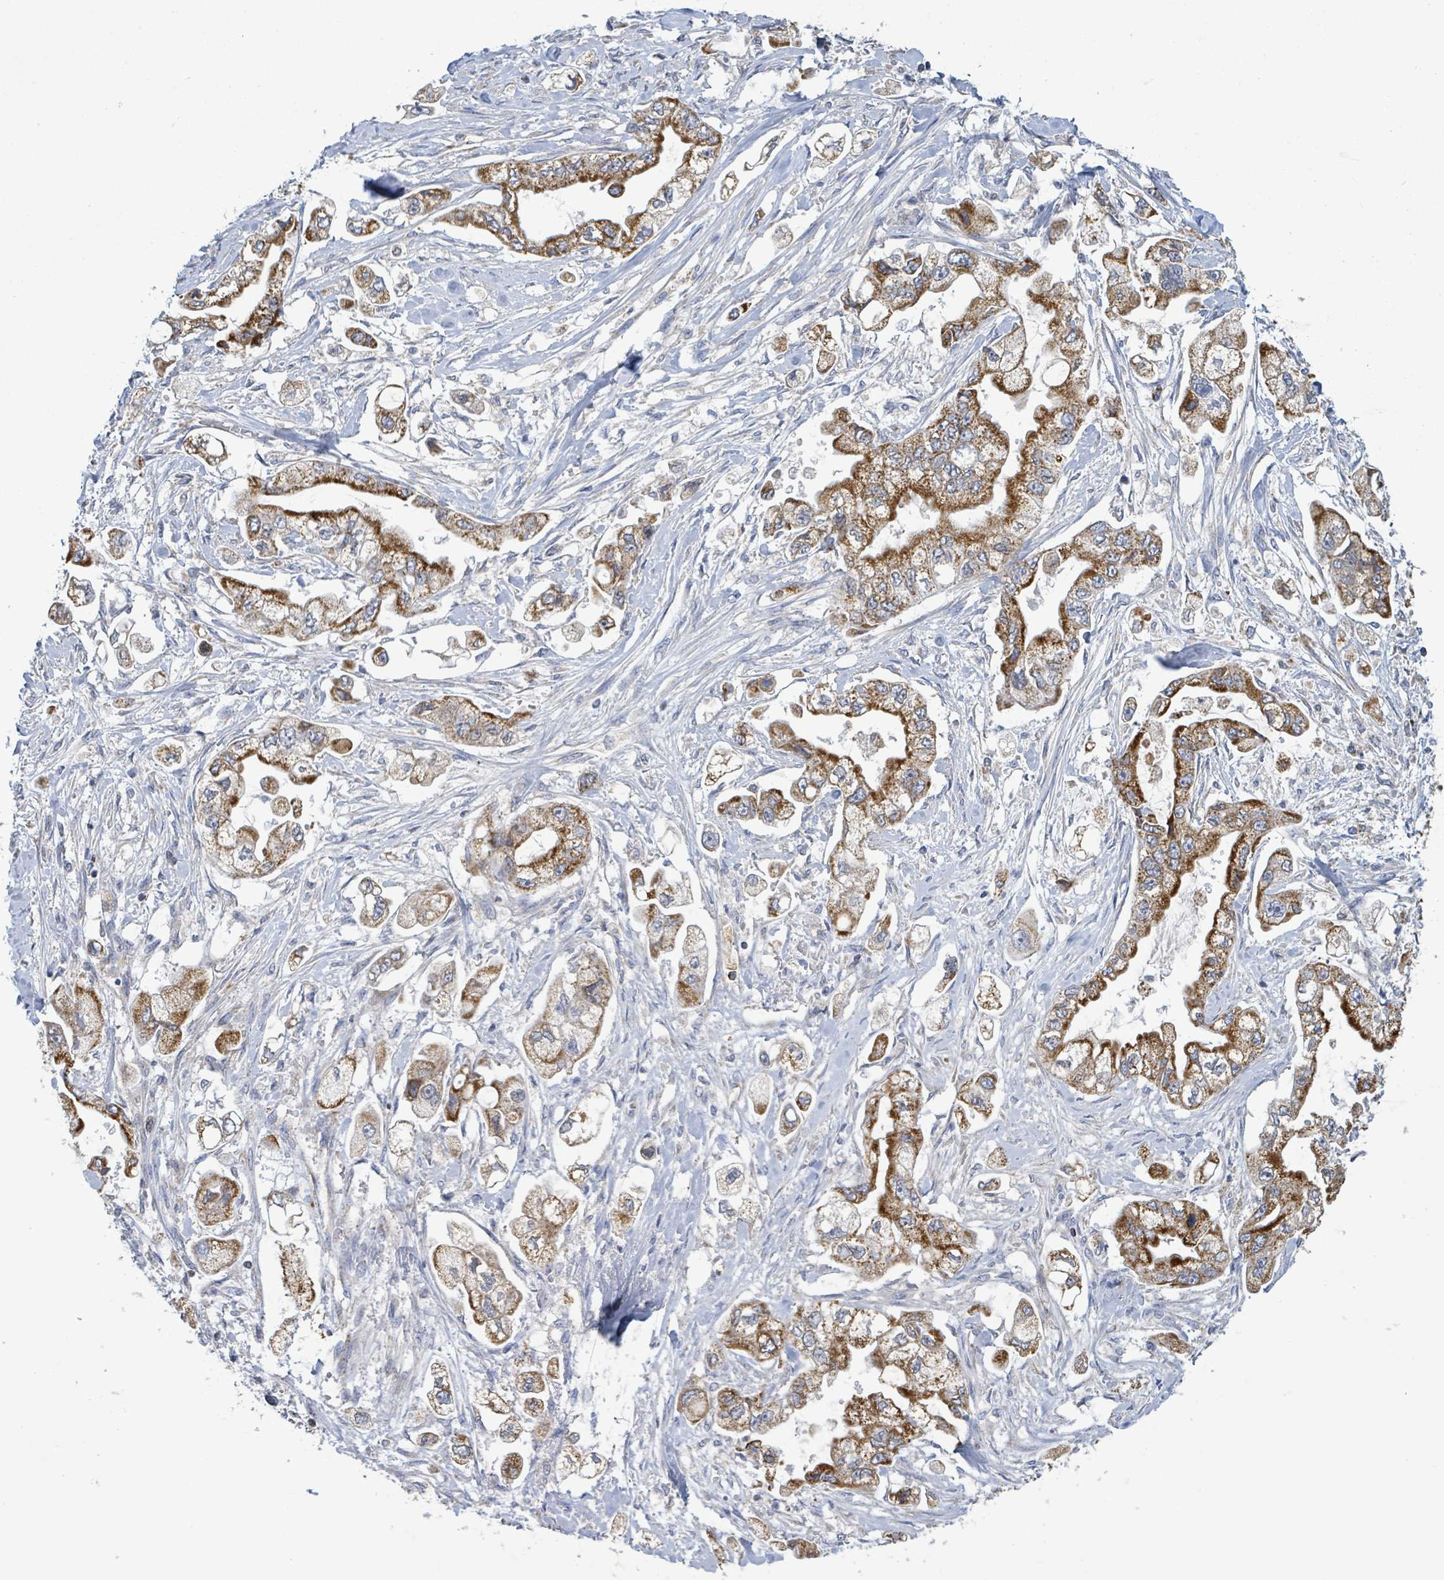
{"staining": {"intensity": "strong", "quantity": ">75%", "location": "cytoplasmic/membranous"}, "tissue": "stomach cancer", "cell_type": "Tumor cells", "image_type": "cancer", "snomed": [{"axis": "morphology", "description": "Adenocarcinoma, NOS"}, {"axis": "topography", "description": "Stomach"}], "caption": "This is a photomicrograph of IHC staining of stomach adenocarcinoma, which shows strong positivity in the cytoplasmic/membranous of tumor cells.", "gene": "SUCLG2", "patient": {"sex": "male", "age": 62}}